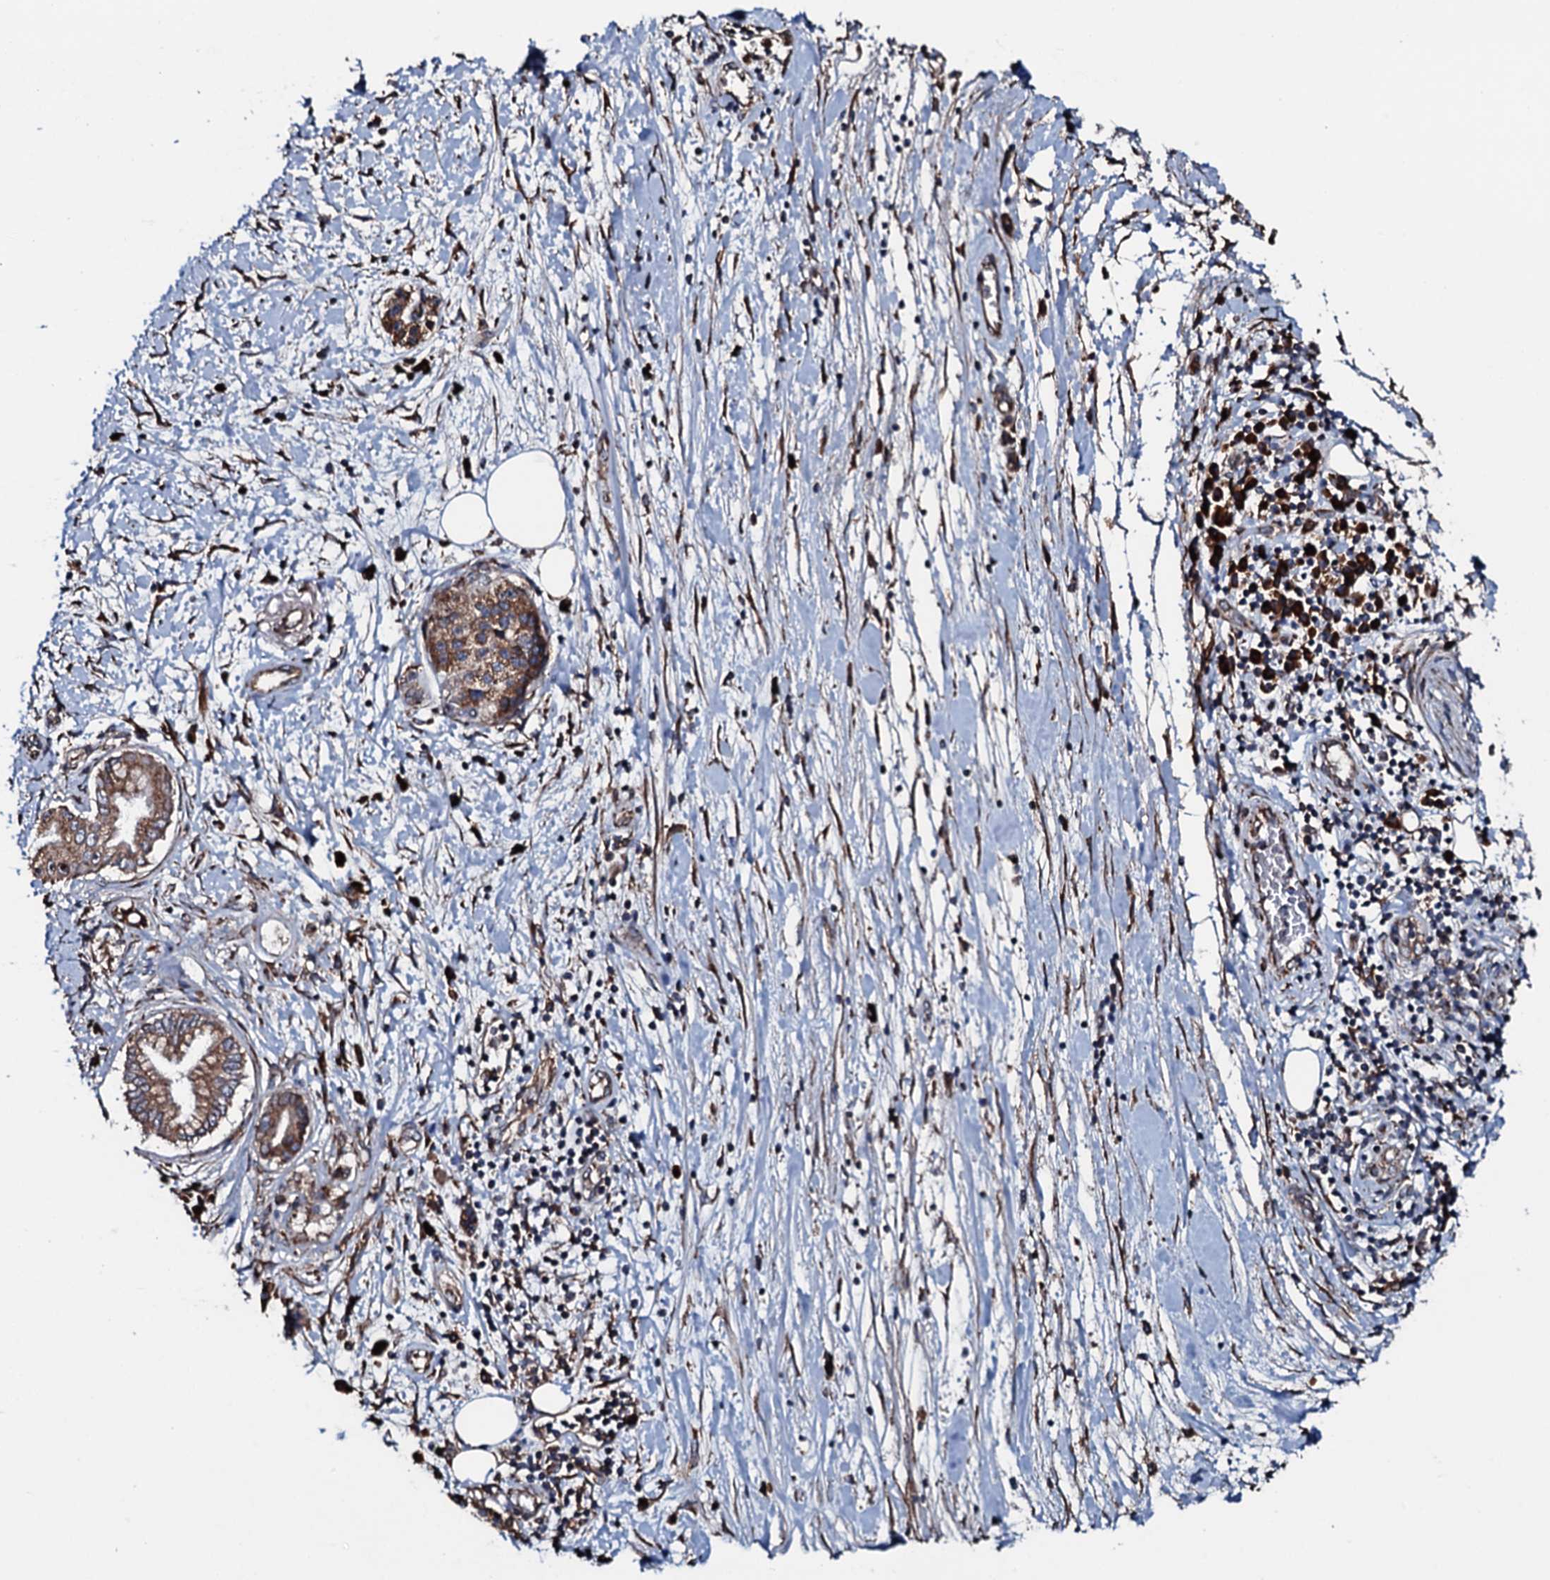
{"staining": {"intensity": "moderate", "quantity": ">75%", "location": "cytoplasmic/membranous"}, "tissue": "pancreatic cancer", "cell_type": "Tumor cells", "image_type": "cancer", "snomed": [{"axis": "morphology", "description": "Adenocarcinoma, NOS"}, {"axis": "topography", "description": "Pancreas"}], "caption": "Immunohistochemical staining of pancreatic cancer (adenocarcinoma) exhibits medium levels of moderate cytoplasmic/membranous positivity in approximately >75% of tumor cells.", "gene": "RAB12", "patient": {"sex": "female", "age": 73}}